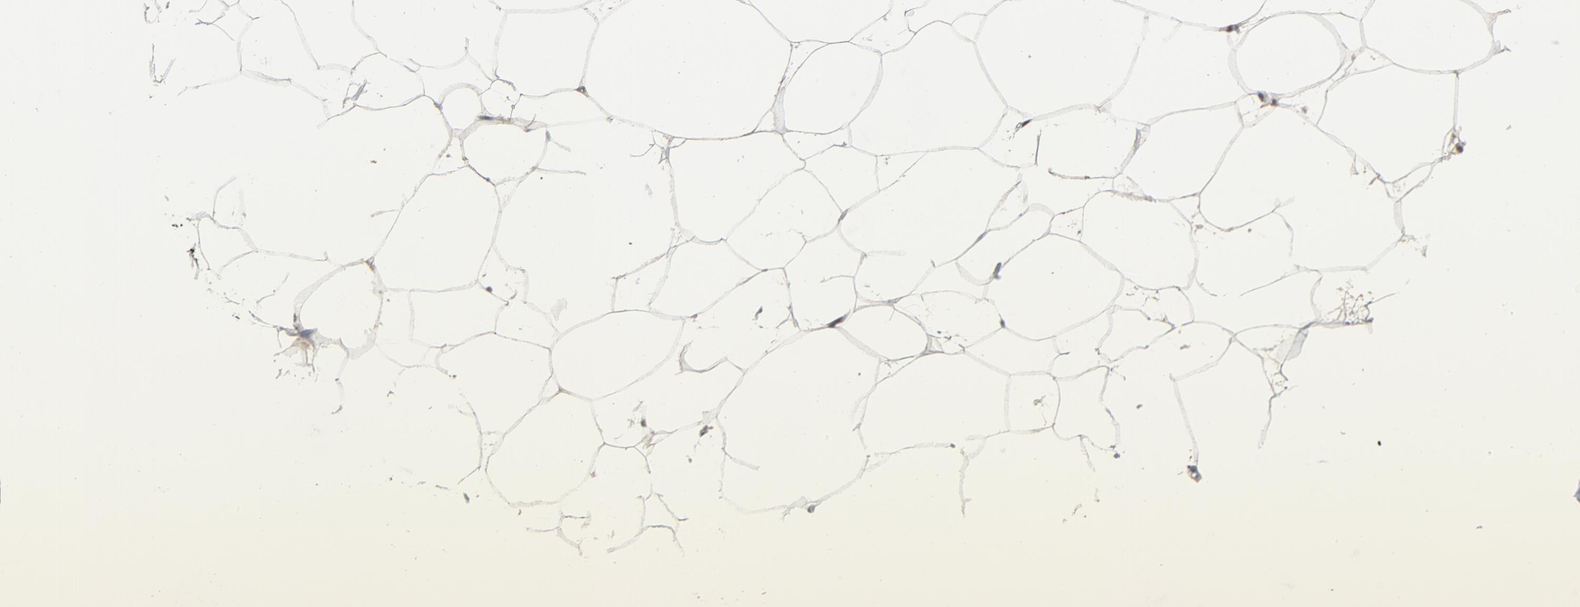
{"staining": {"intensity": "weak", "quantity": ">75%", "location": "cytoplasmic/membranous,nuclear"}, "tissue": "adipose tissue", "cell_type": "Adipocytes", "image_type": "normal", "snomed": [{"axis": "morphology", "description": "Normal tissue, NOS"}, {"axis": "morphology", "description": "Duct carcinoma"}, {"axis": "topography", "description": "Breast"}, {"axis": "topography", "description": "Adipose tissue"}], "caption": "The immunohistochemical stain labels weak cytoplasmic/membranous,nuclear staining in adipocytes of benign adipose tissue. (DAB (3,3'-diaminobenzidine) IHC with brightfield microscopy, high magnification).", "gene": "ATF7", "patient": {"sex": "female", "age": 37}}